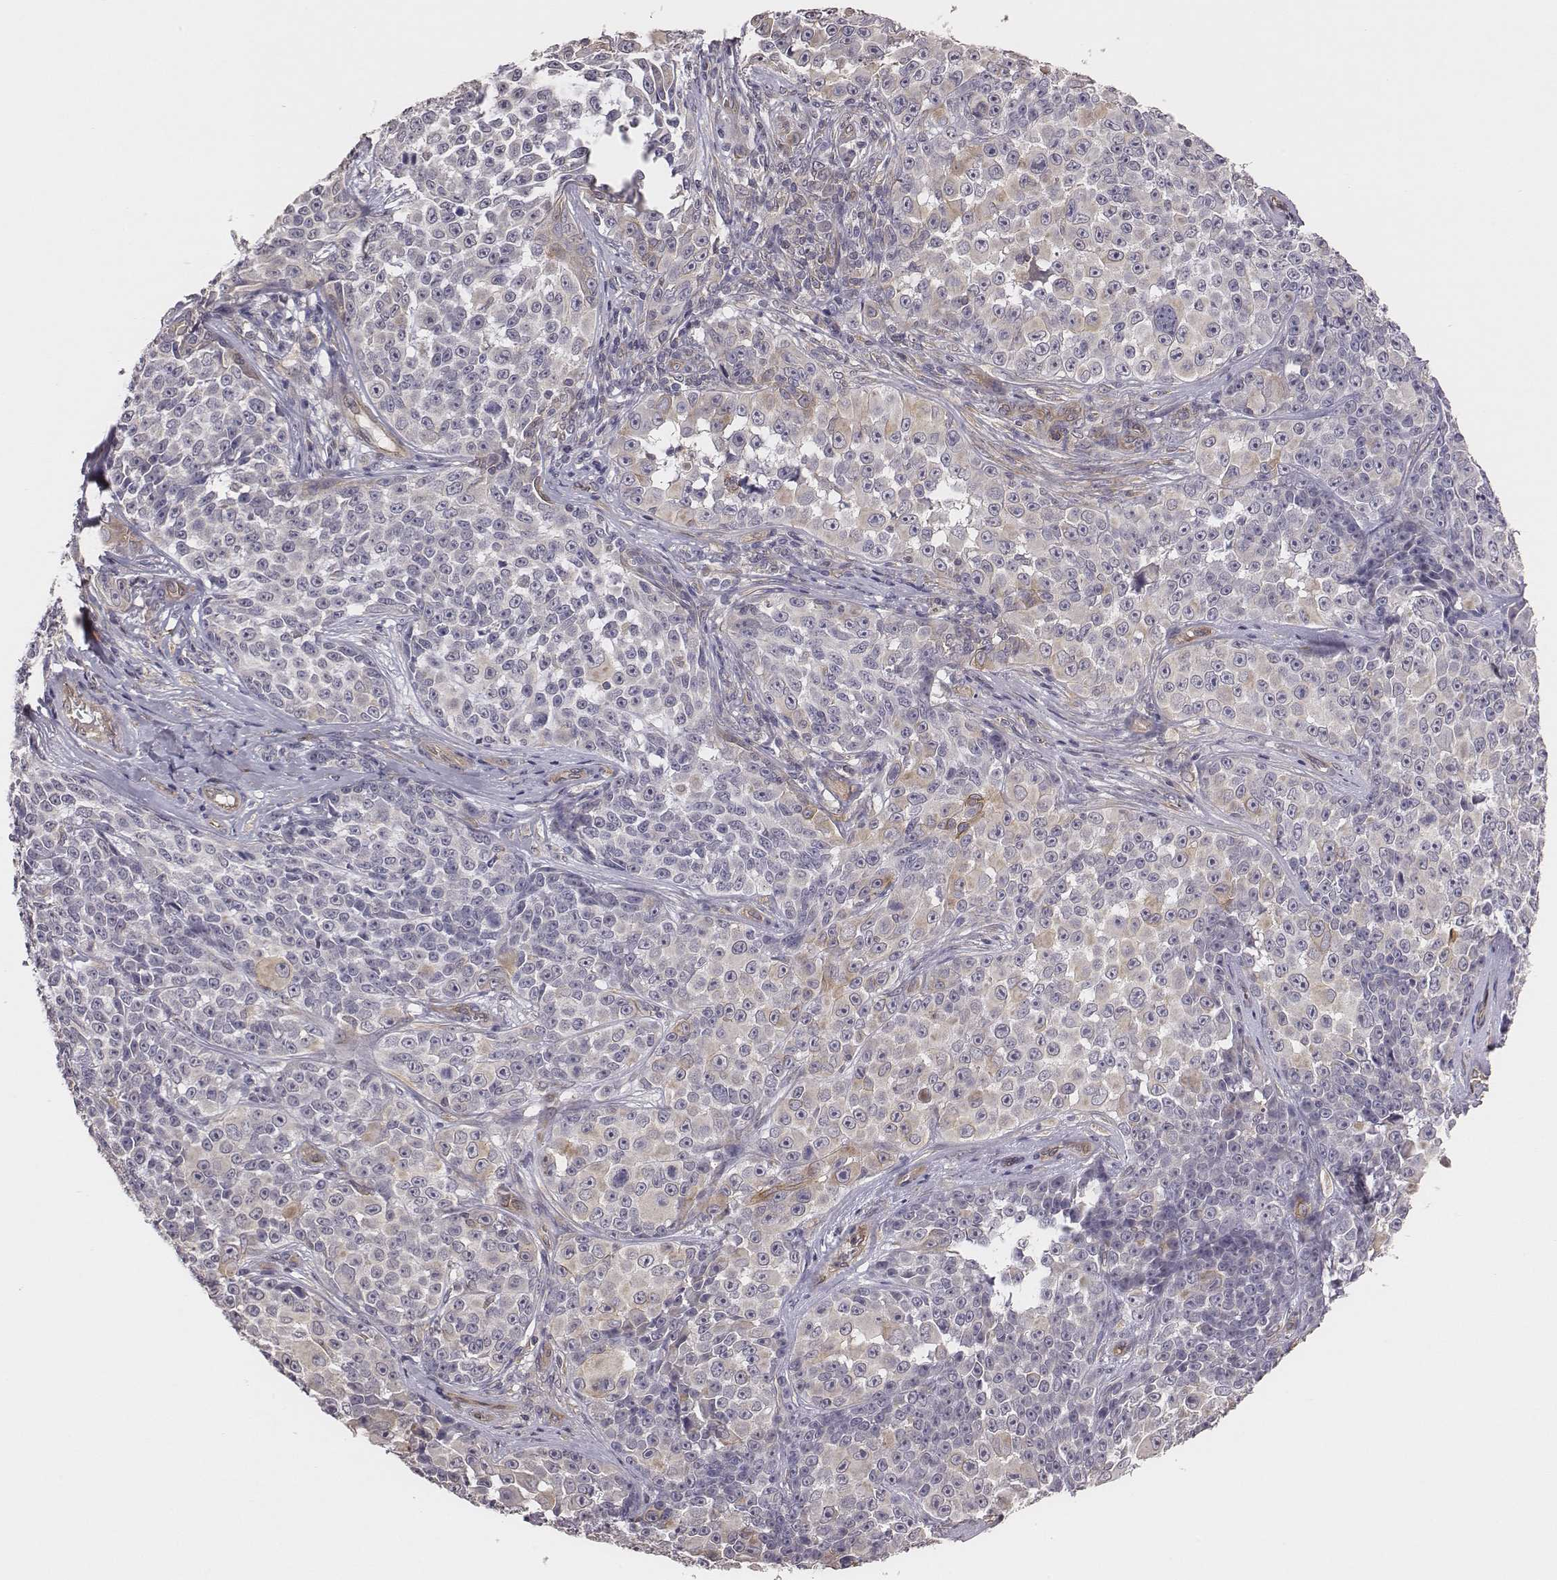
{"staining": {"intensity": "weak", "quantity": "<25%", "location": "cytoplasmic/membranous"}, "tissue": "melanoma", "cell_type": "Tumor cells", "image_type": "cancer", "snomed": [{"axis": "morphology", "description": "Malignant melanoma, NOS"}, {"axis": "topography", "description": "Skin"}], "caption": "High magnification brightfield microscopy of melanoma stained with DAB (brown) and counterstained with hematoxylin (blue): tumor cells show no significant staining. (Stains: DAB immunohistochemistry with hematoxylin counter stain, Microscopy: brightfield microscopy at high magnification).", "gene": "SCARF1", "patient": {"sex": "female", "age": 88}}